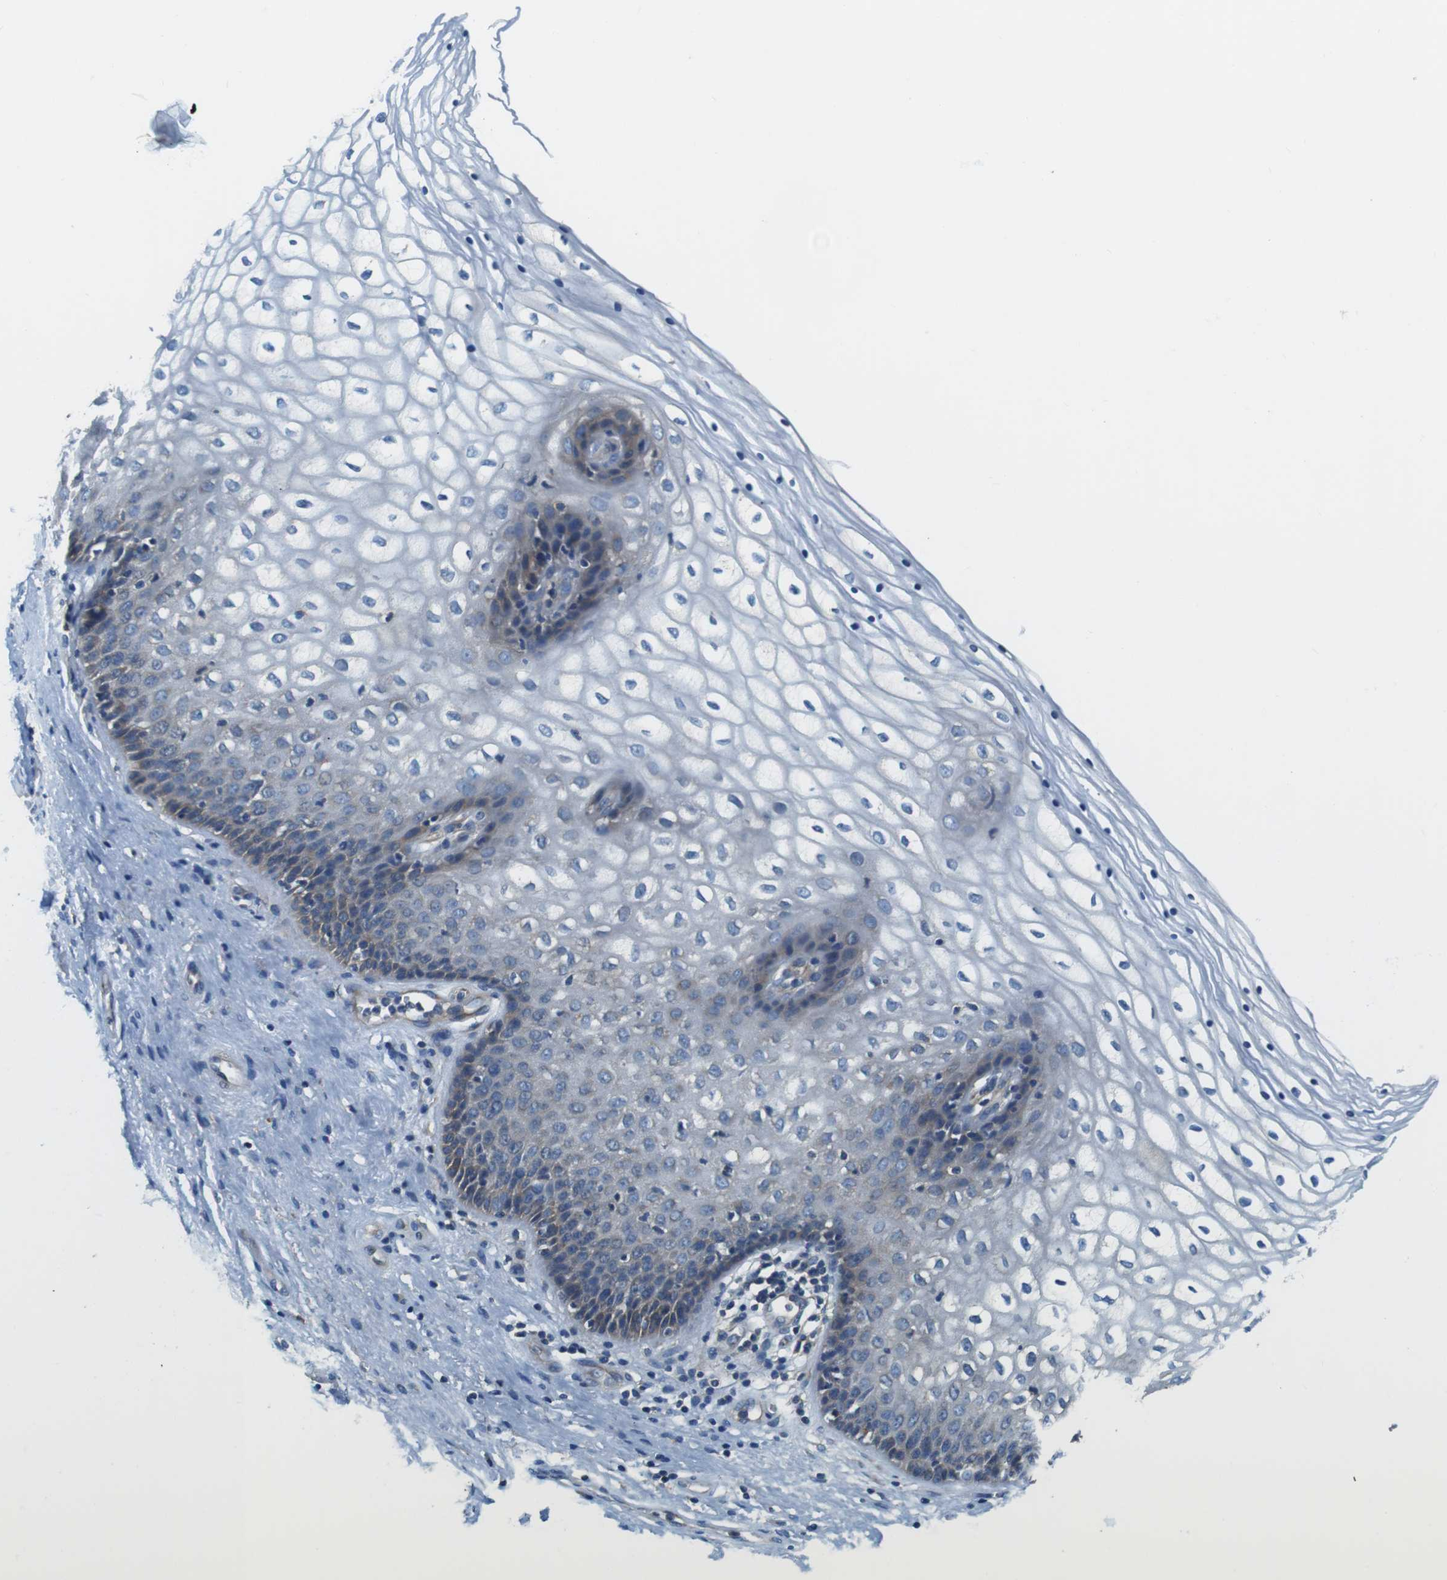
{"staining": {"intensity": "weak", "quantity": "25%-75%", "location": "cytoplasmic/membranous"}, "tissue": "vagina", "cell_type": "Squamous epithelial cells", "image_type": "normal", "snomed": [{"axis": "morphology", "description": "Normal tissue, NOS"}, {"axis": "topography", "description": "Vagina"}], "caption": "Vagina stained with immunohistochemistry (IHC) exhibits weak cytoplasmic/membranous staining in approximately 25%-75% of squamous epithelial cells. The staining was performed using DAB to visualize the protein expression in brown, while the nuclei were stained in blue with hematoxylin (Magnification: 20x).", "gene": "DENND4C", "patient": {"sex": "female", "age": 34}}